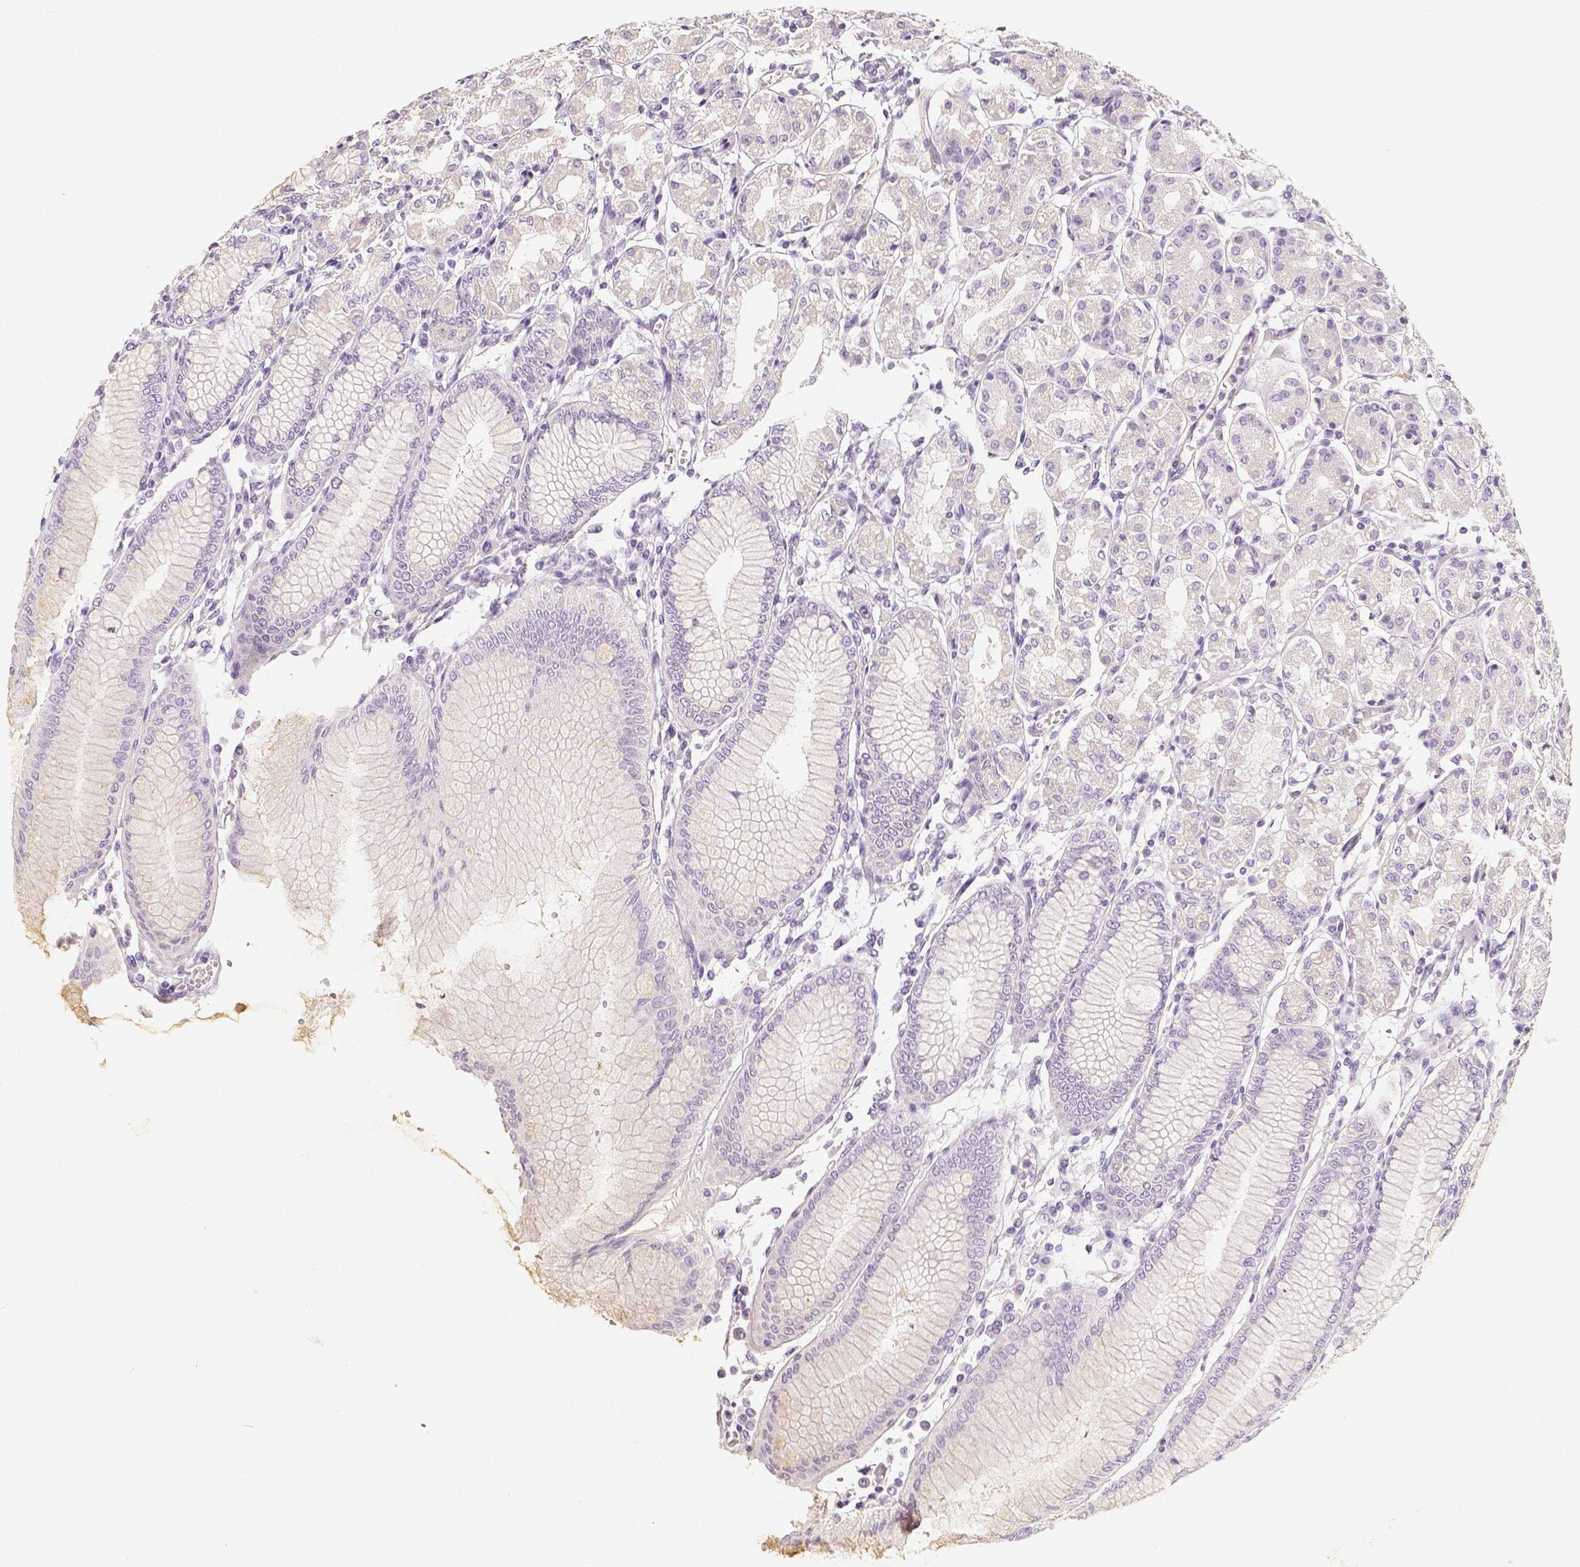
{"staining": {"intensity": "negative", "quantity": "none", "location": "none"}, "tissue": "stomach", "cell_type": "Glandular cells", "image_type": "normal", "snomed": [{"axis": "morphology", "description": "Normal tissue, NOS"}, {"axis": "topography", "description": "Skeletal muscle"}, {"axis": "topography", "description": "Stomach"}], "caption": "Normal stomach was stained to show a protein in brown. There is no significant positivity in glandular cells. (Stains: DAB immunohistochemistry with hematoxylin counter stain, Microscopy: brightfield microscopy at high magnification).", "gene": "THY1", "patient": {"sex": "female", "age": 57}}